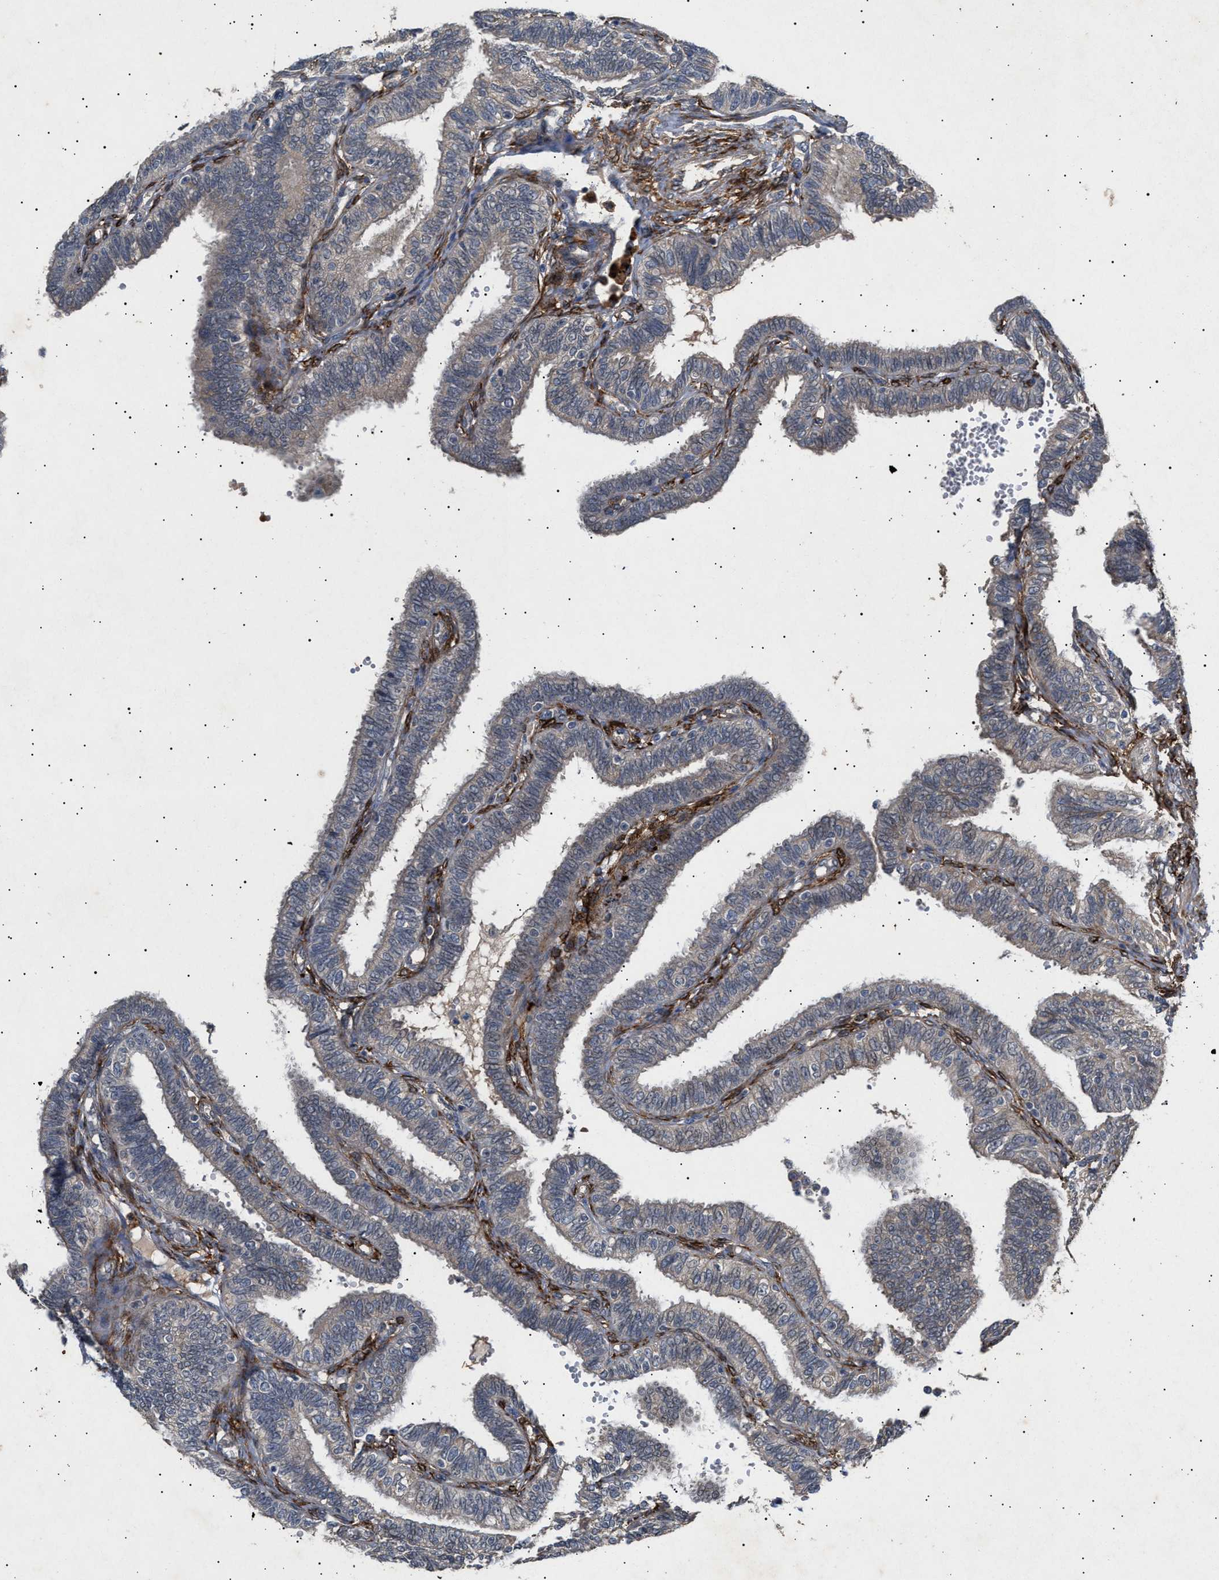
{"staining": {"intensity": "moderate", "quantity": "<25%", "location": "cytoplasmic/membranous"}, "tissue": "fallopian tube", "cell_type": "Glandular cells", "image_type": "normal", "snomed": [{"axis": "morphology", "description": "Normal tissue, NOS"}, {"axis": "topography", "description": "Fallopian tube"}, {"axis": "topography", "description": "Placenta"}], "caption": "This micrograph exhibits normal fallopian tube stained with immunohistochemistry (IHC) to label a protein in brown. The cytoplasmic/membranous of glandular cells show moderate positivity for the protein. Nuclei are counter-stained blue.", "gene": "SIRT5", "patient": {"sex": "female", "age": 34}}